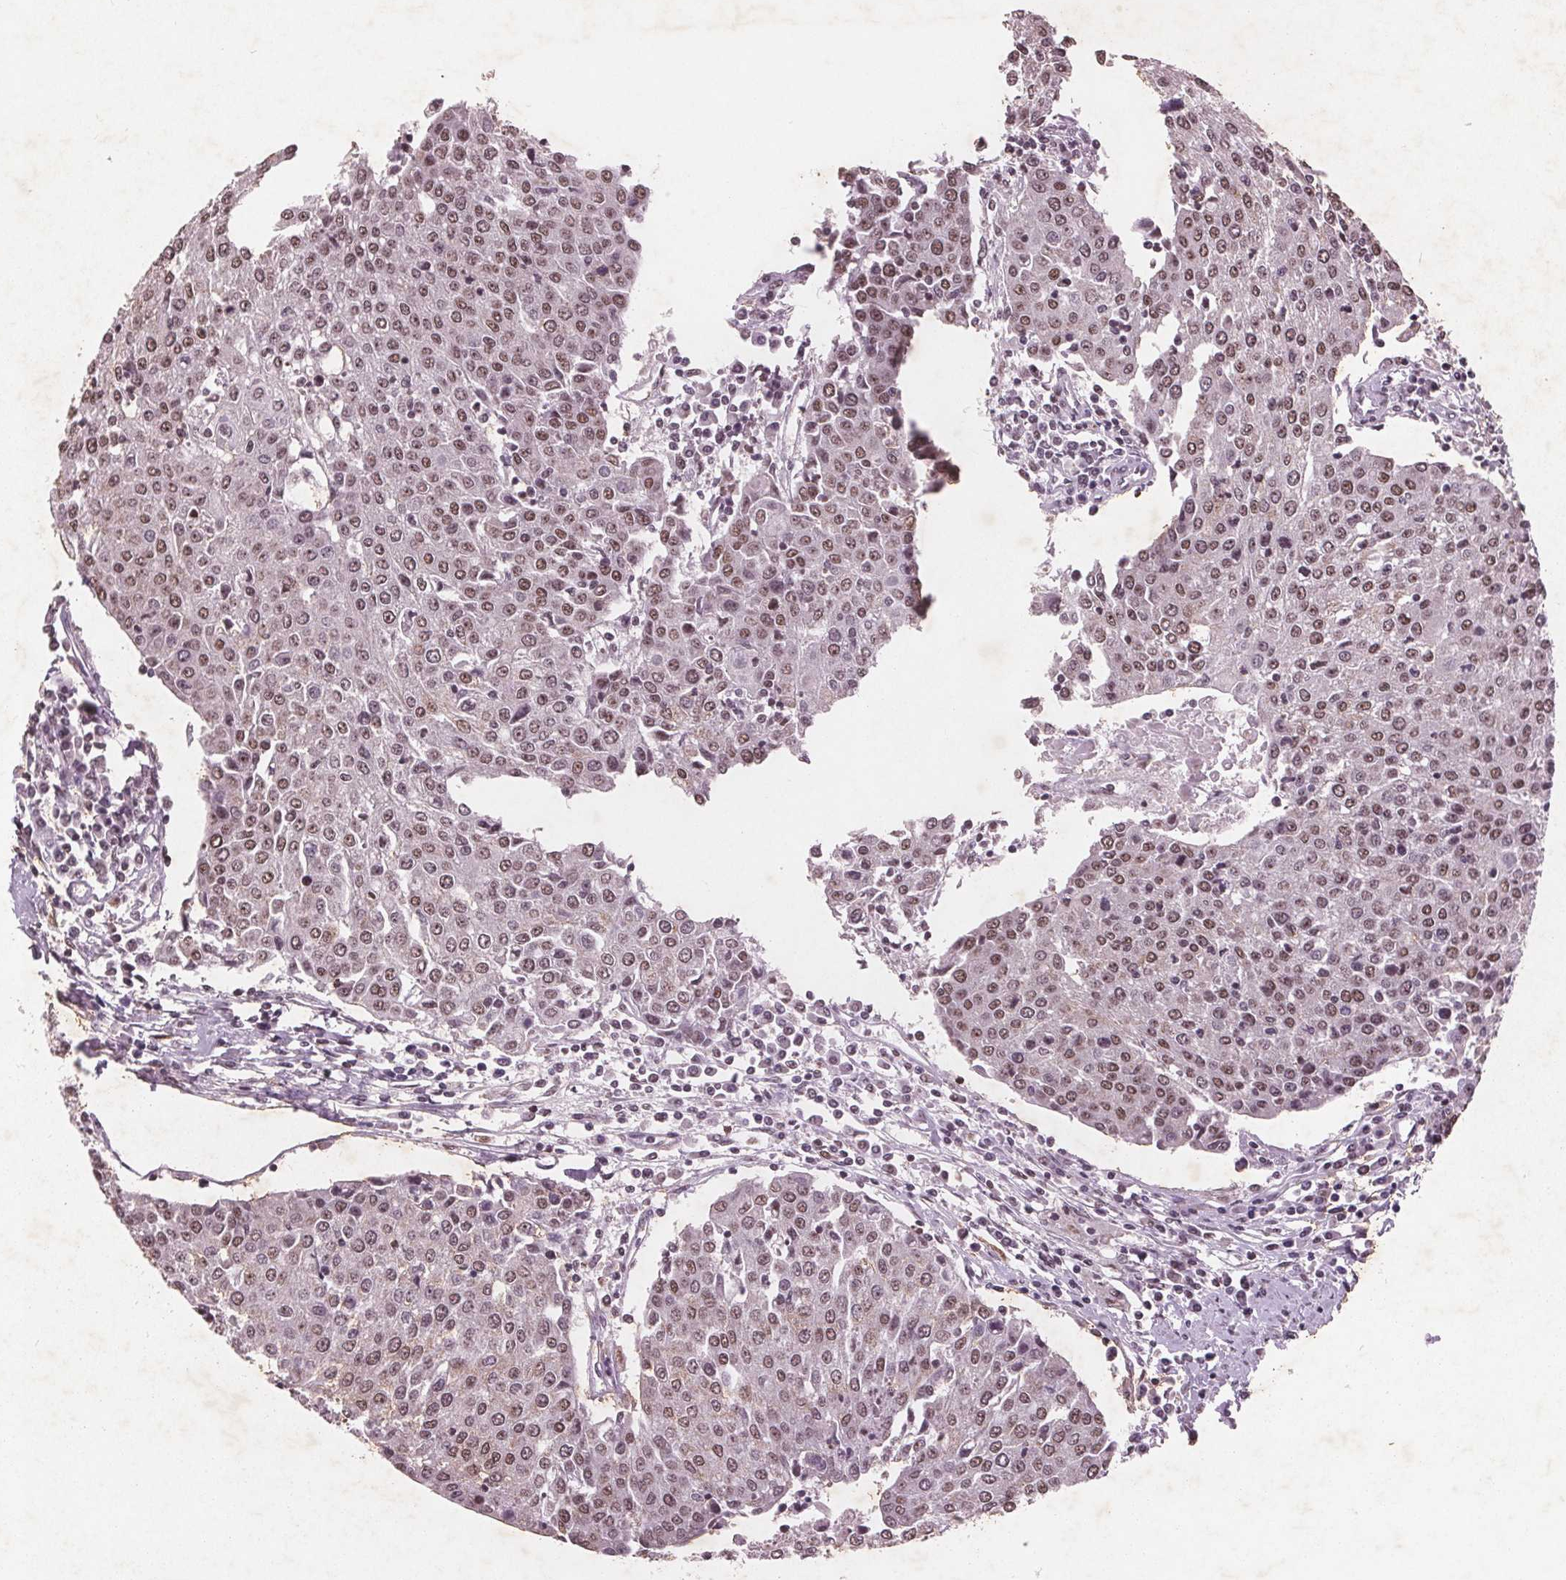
{"staining": {"intensity": "weak", "quantity": ">75%", "location": "nuclear"}, "tissue": "urothelial cancer", "cell_type": "Tumor cells", "image_type": "cancer", "snomed": [{"axis": "morphology", "description": "Urothelial carcinoma, High grade"}, {"axis": "topography", "description": "Urinary bladder"}], "caption": "Urothelial cancer tissue shows weak nuclear positivity in approximately >75% of tumor cells", "gene": "RPS6KA2", "patient": {"sex": "female", "age": 85}}